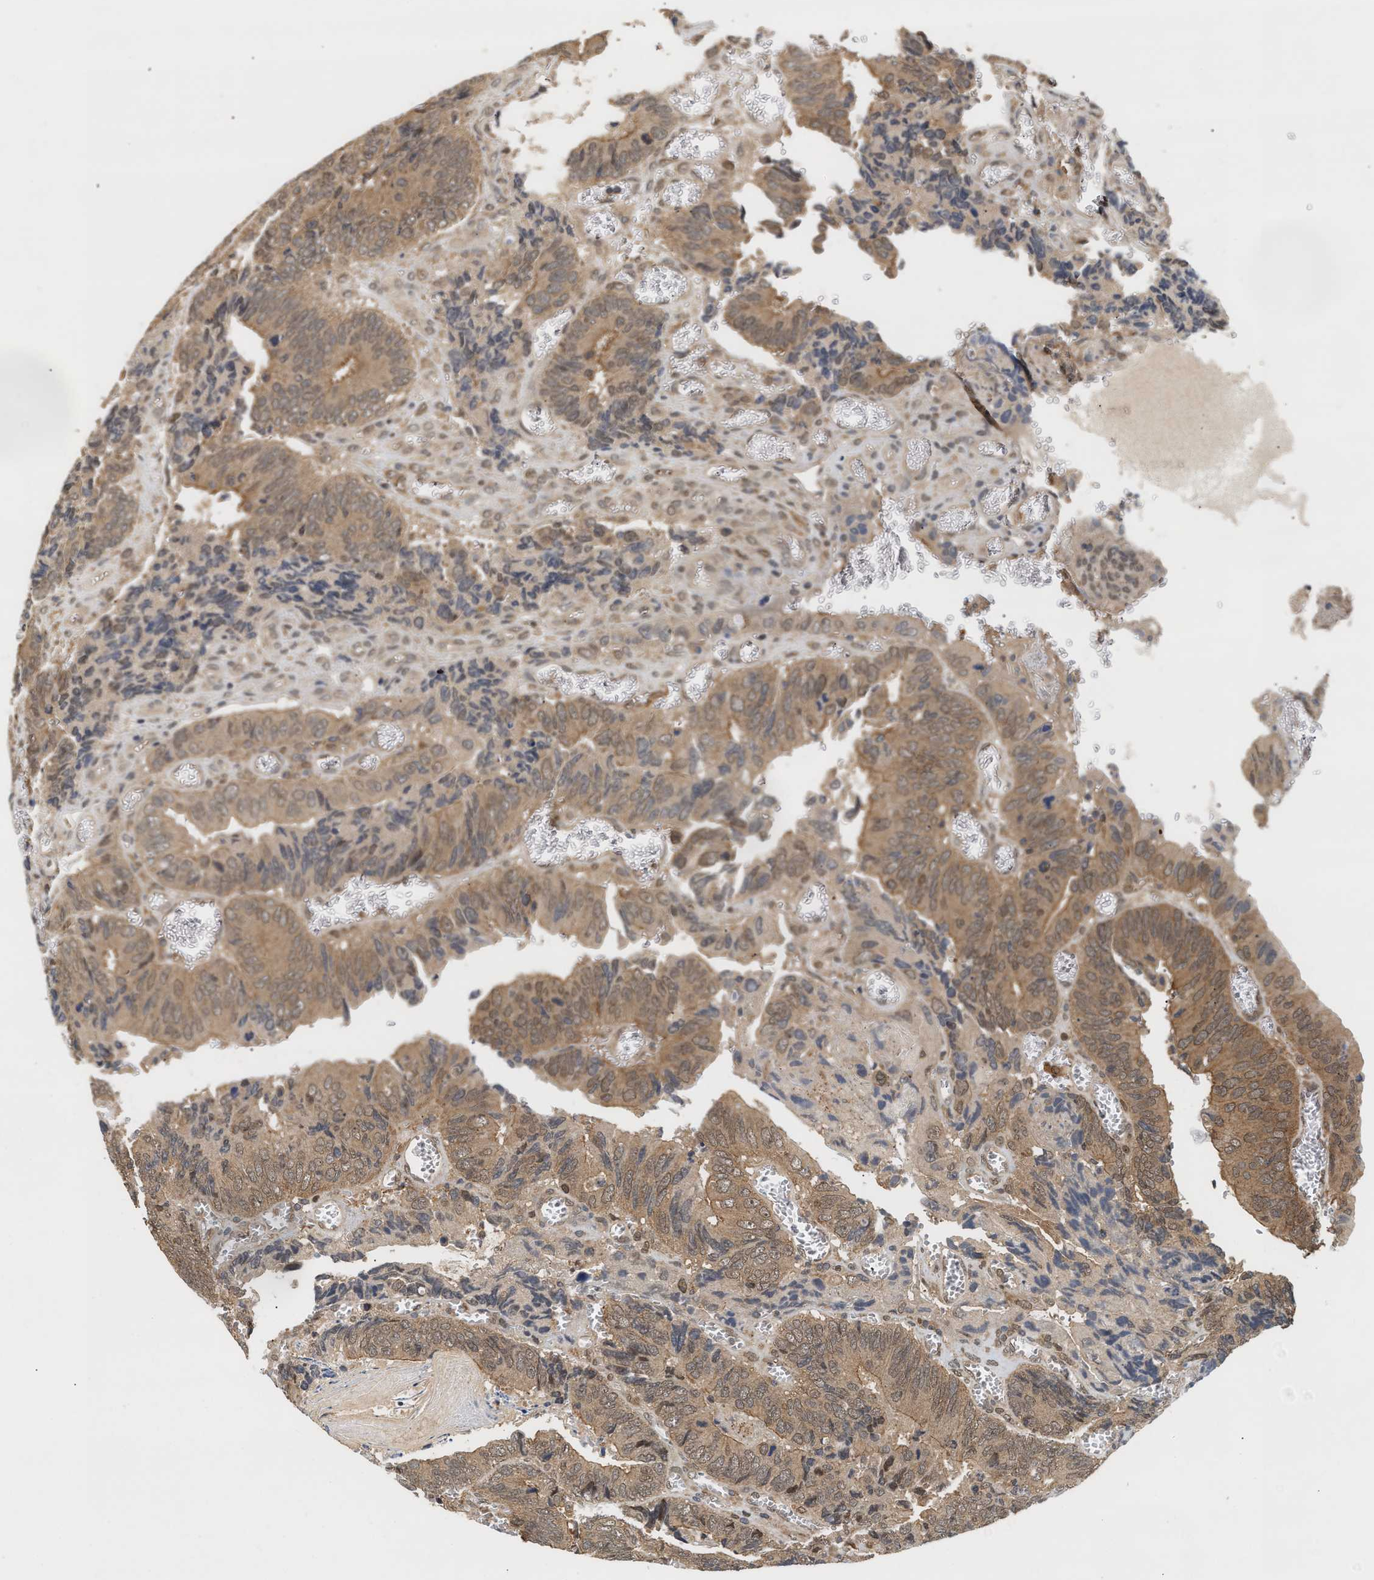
{"staining": {"intensity": "weak", "quantity": ">75%", "location": "cytoplasmic/membranous,nuclear"}, "tissue": "colorectal cancer", "cell_type": "Tumor cells", "image_type": "cancer", "snomed": [{"axis": "morphology", "description": "Adenocarcinoma, NOS"}, {"axis": "topography", "description": "Colon"}], "caption": "Adenocarcinoma (colorectal) stained with IHC shows weak cytoplasmic/membranous and nuclear staining in about >75% of tumor cells.", "gene": "ABHD5", "patient": {"sex": "male", "age": 72}}